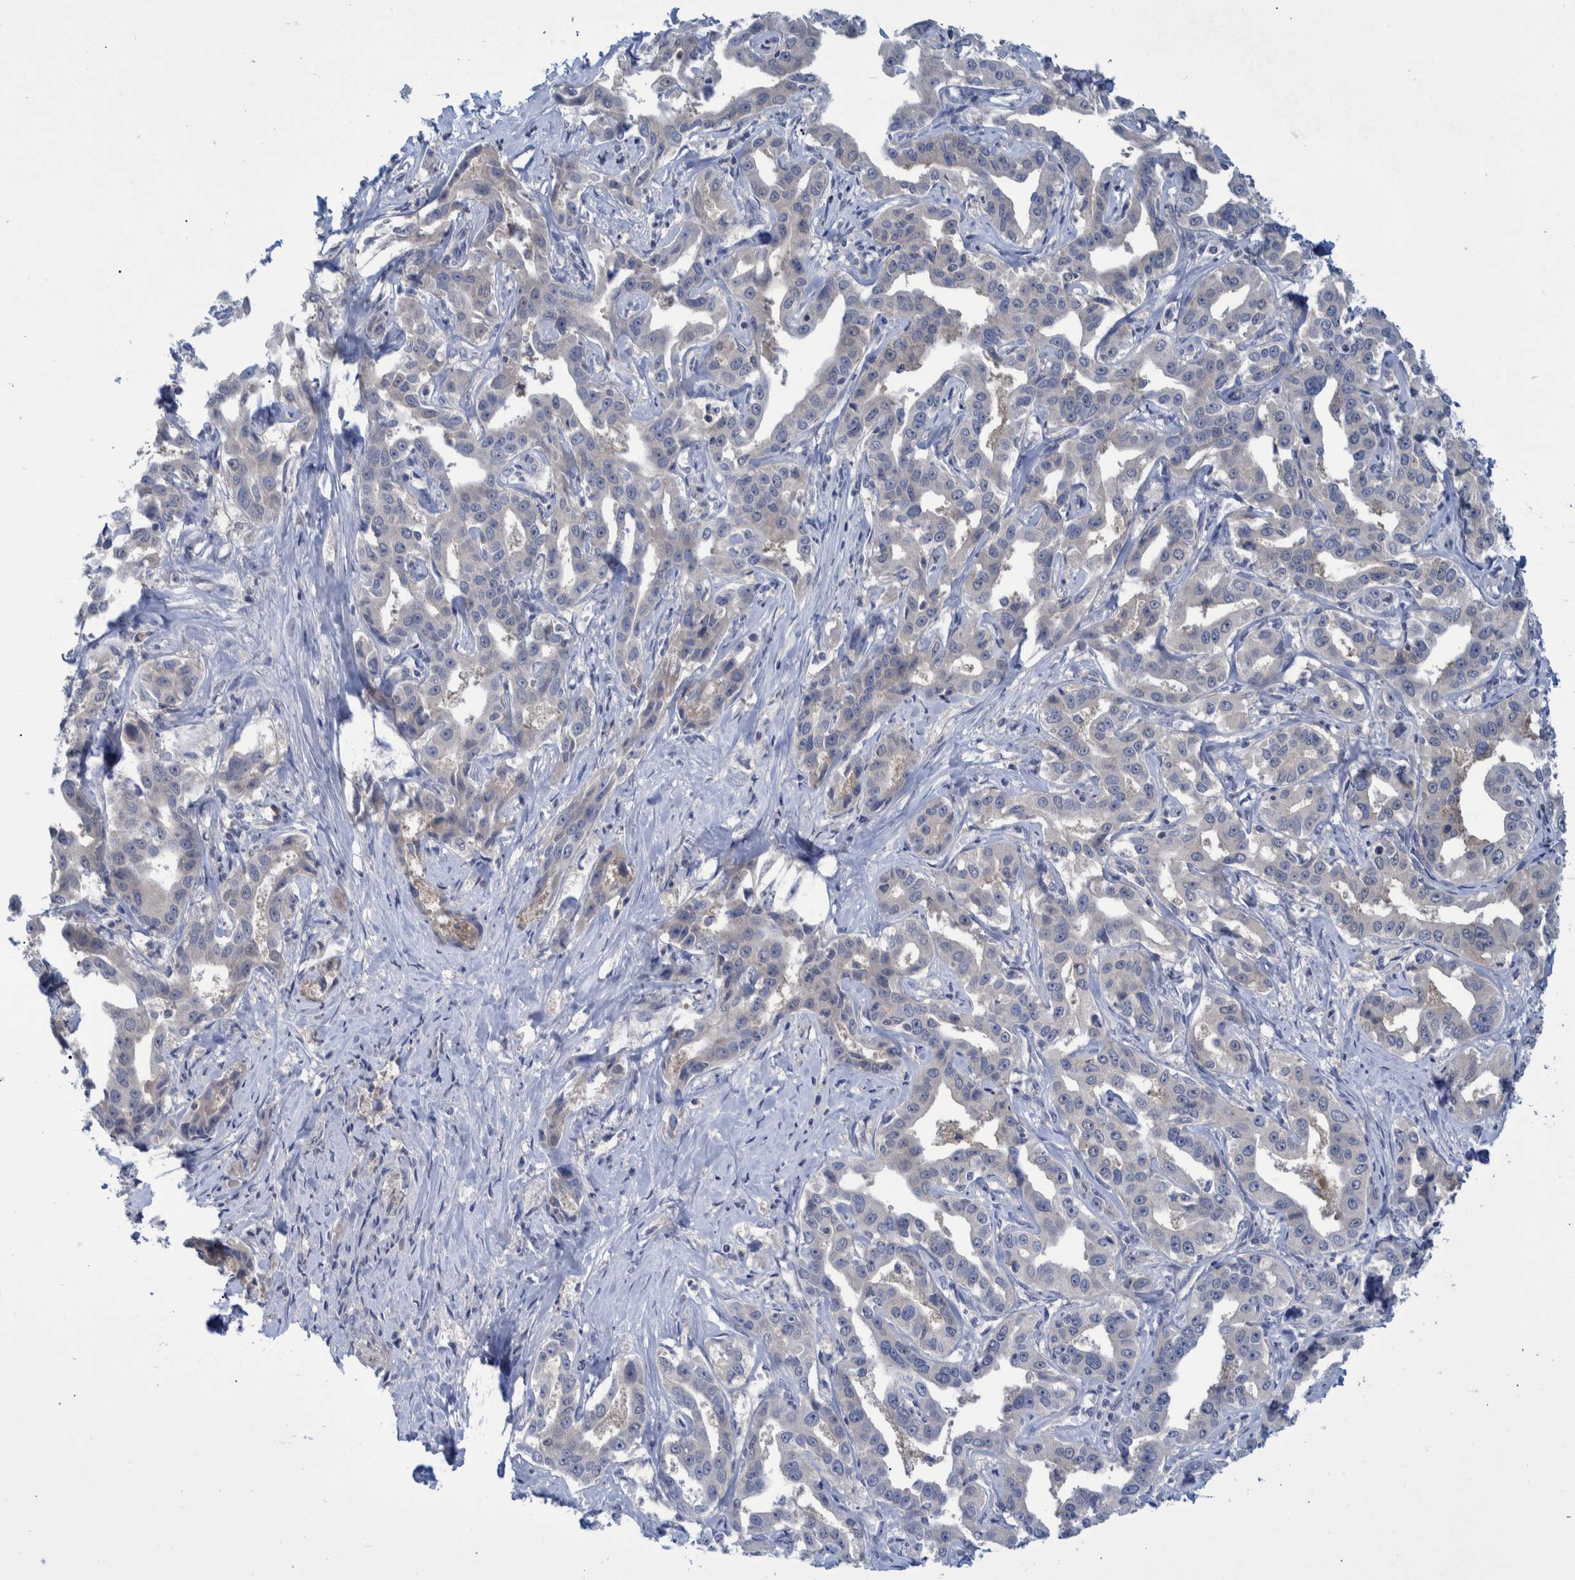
{"staining": {"intensity": "negative", "quantity": "none", "location": "none"}, "tissue": "liver cancer", "cell_type": "Tumor cells", "image_type": "cancer", "snomed": [{"axis": "morphology", "description": "Cholangiocarcinoma"}, {"axis": "topography", "description": "Liver"}], "caption": "DAB (3,3'-diaminobenzidine) immunohistochemical staining of cholangiocarcinoma (liver) displays no significant expression in tumor cells. (Brightfield microscopy of DAB IHC at high magnification).", "gene": "PCYT2", "patient": {"sex": "male", "age": 59}}